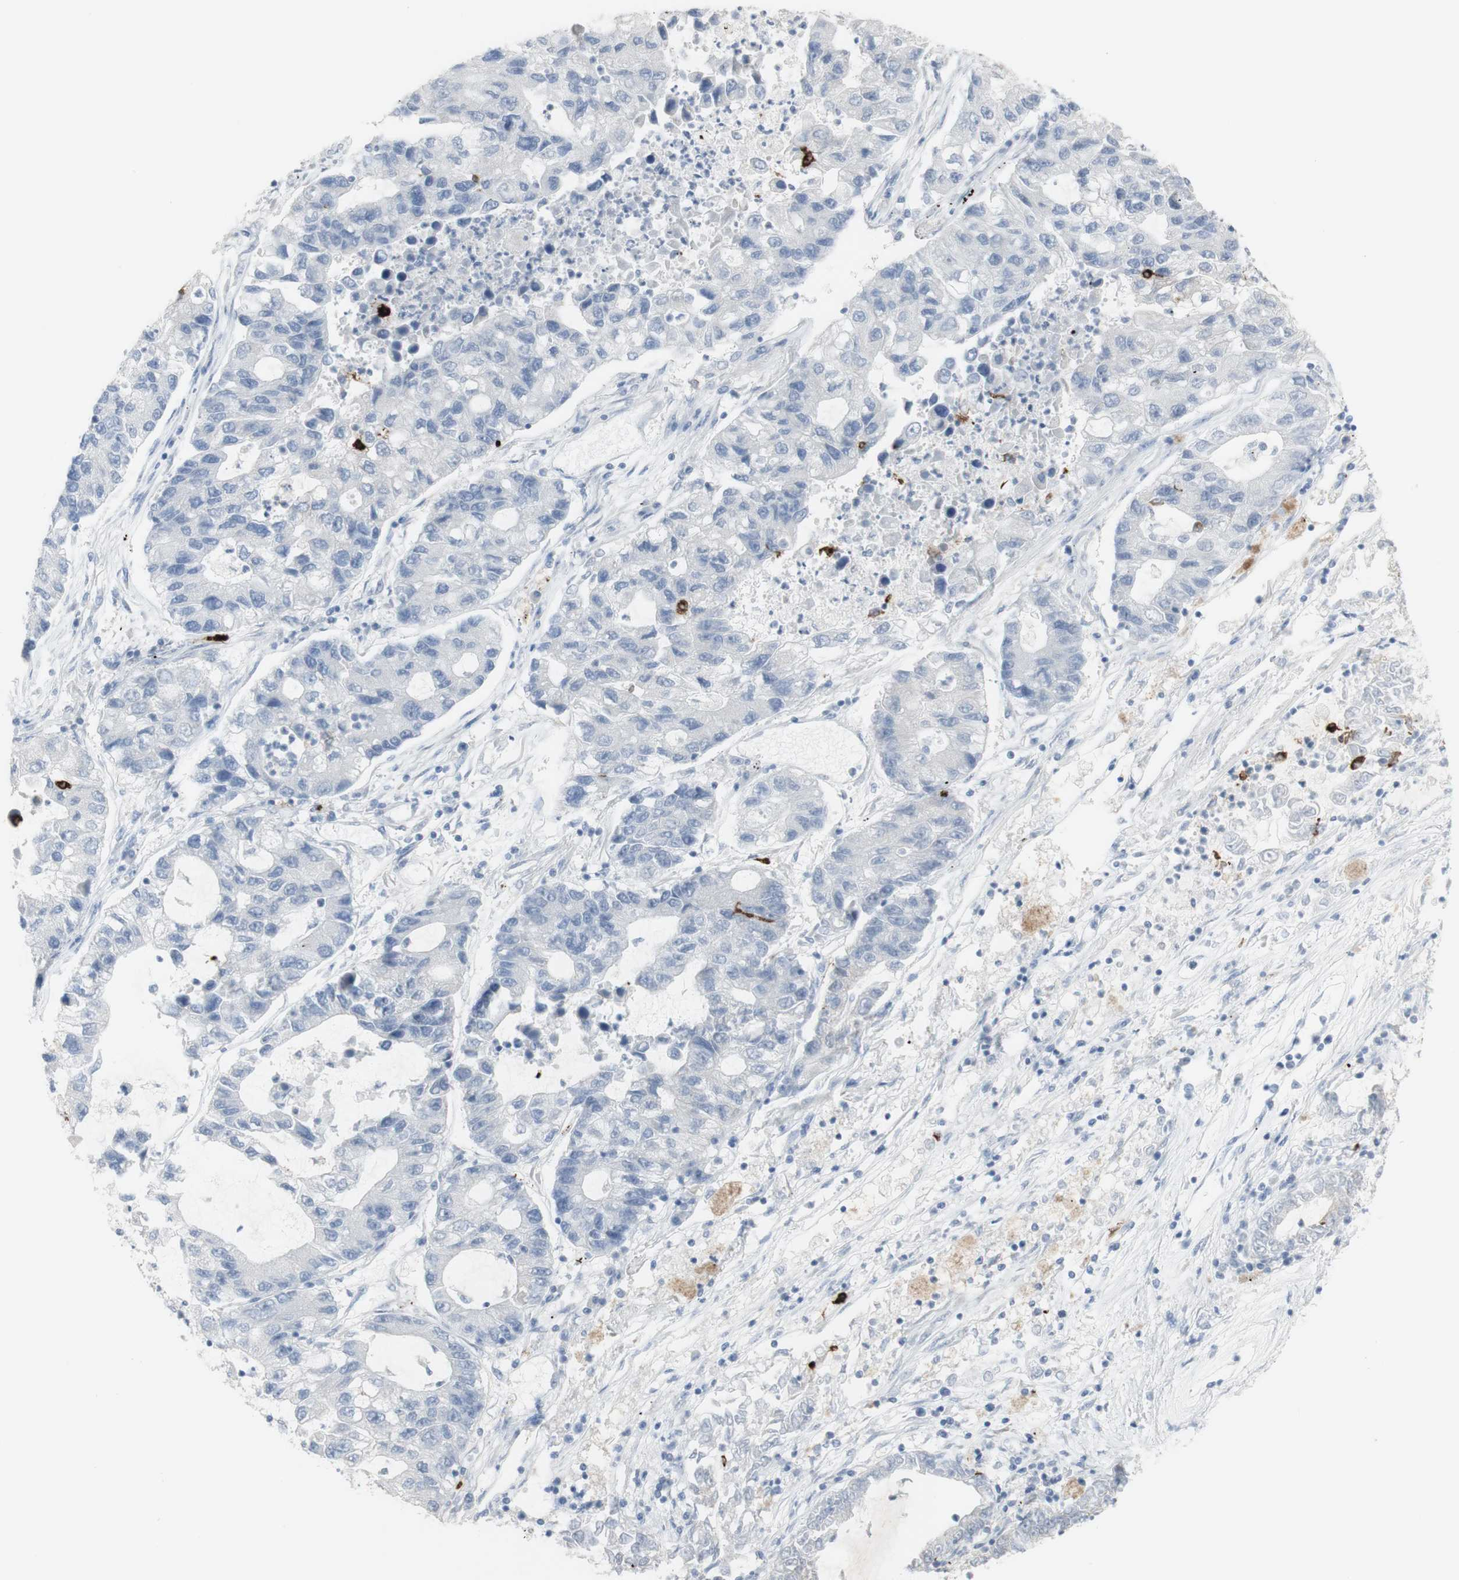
{"staining": {"intensity": "negative", "quantity": "none", "location": "none"}, "tissue": "lung cancer", "cell_type": "Tumor cells", "image_type": "cancer", "snomed": [{"axis": "morphology", "description": "Adenocarcinoma, NOS"}, {"axis": "topography", "description": "Lung"}], "caption": "The histopathology image displays no staining of tumor cells in lung adenocarcinoma.", "gene": "CD207", "patient": {"sex": "female", "age": 51}}